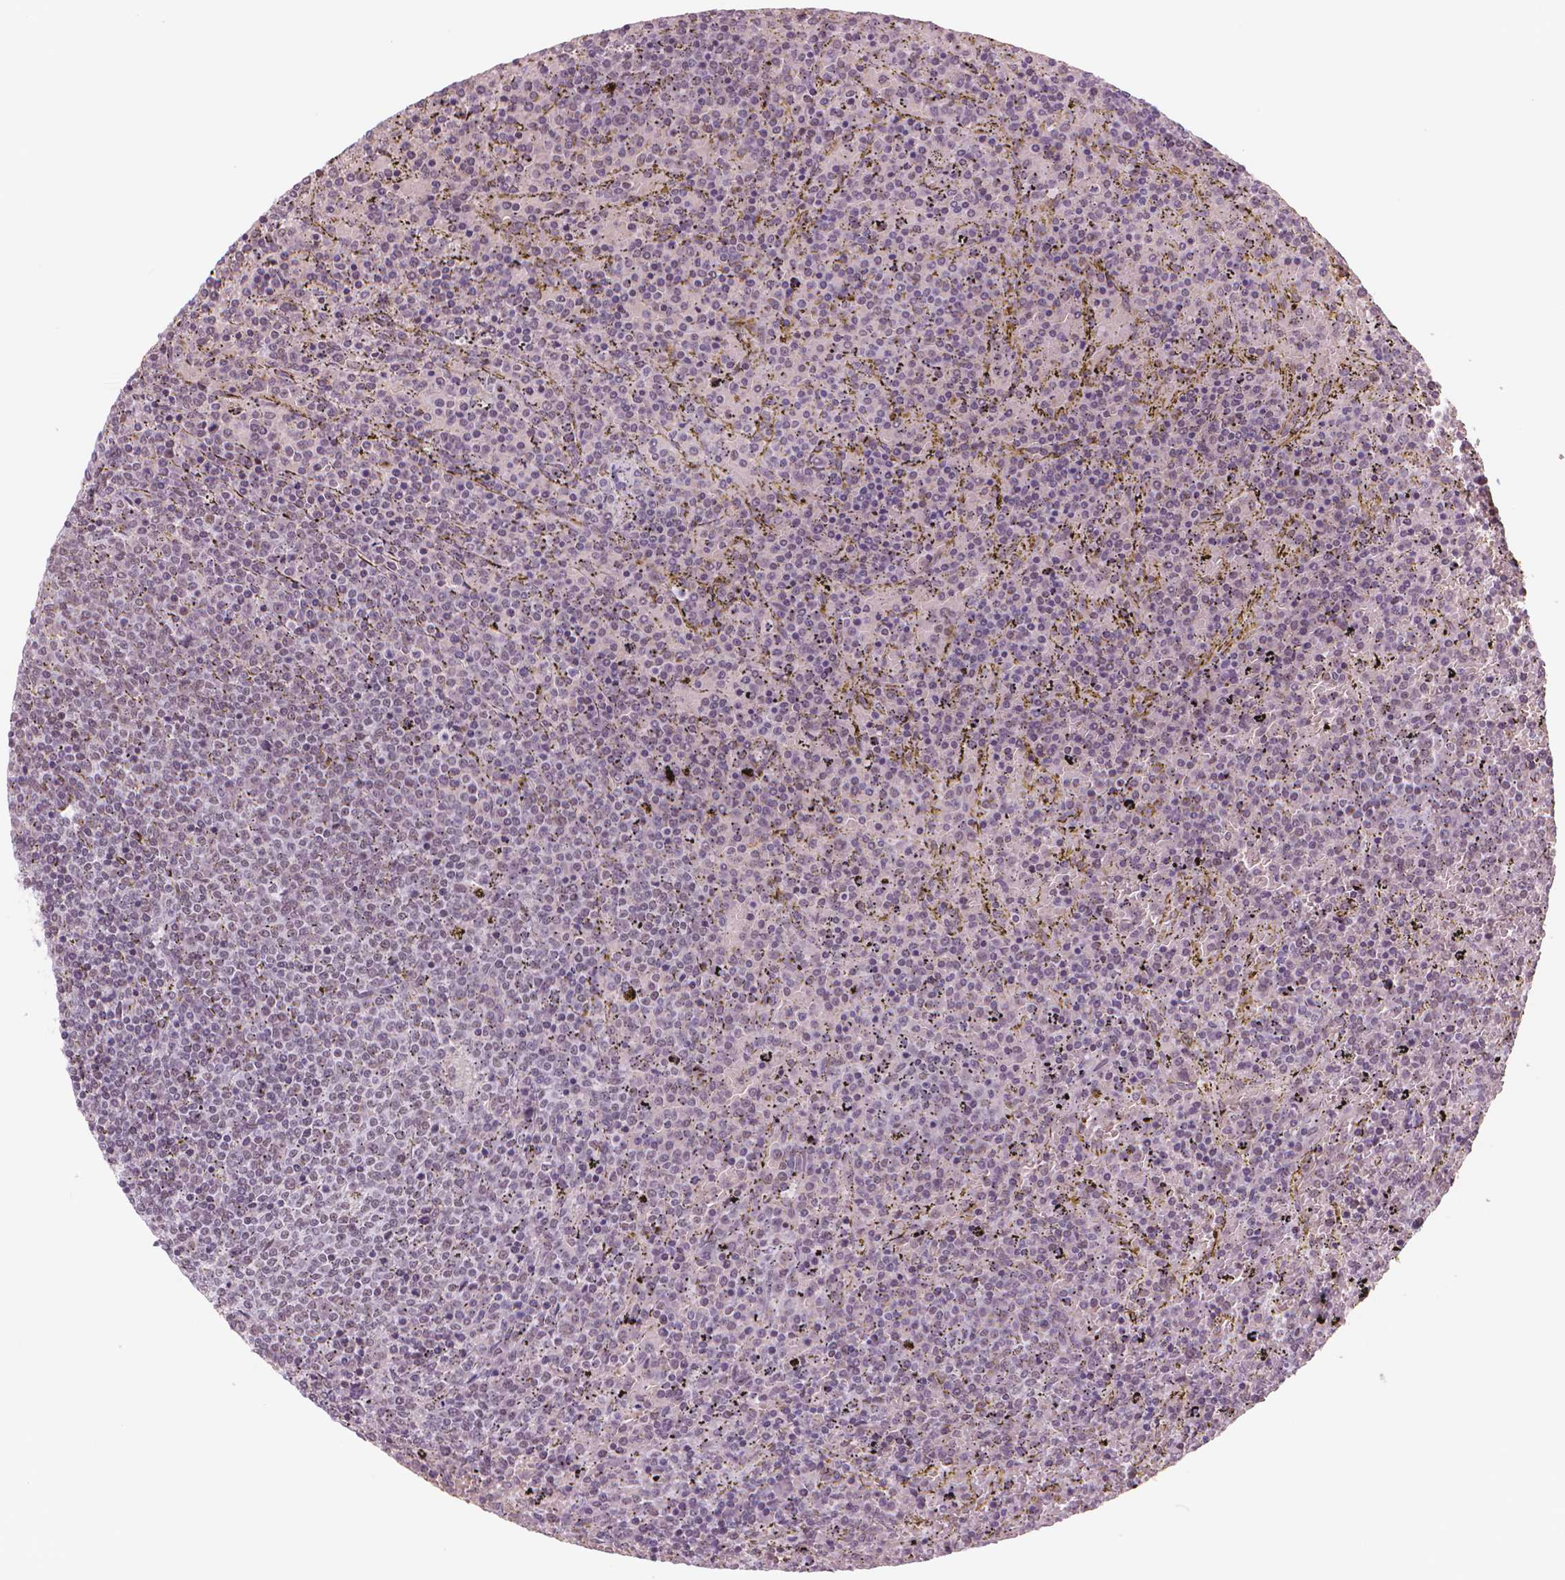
{"staining": {"intensity": "negative", "quantity": "none", "location": "none"}, "tissue": "lymphoma", "cell_type": "Tumor cells", "image_type": "cancer", "snomed": [{"axis": "morphology", "description": "Malignant lymphoma, non-Hodgkin's type, Low grade"}, {"axis": "topography", "description": "Spleen"}], "caption": "This is an IHC micrograph of malignant lymphoma, non-Hodgkin's type (low-grade). There is no staining in tumor cells.", "gene": "POLR3D", "patient": {"sex": "female", "age": 77}}